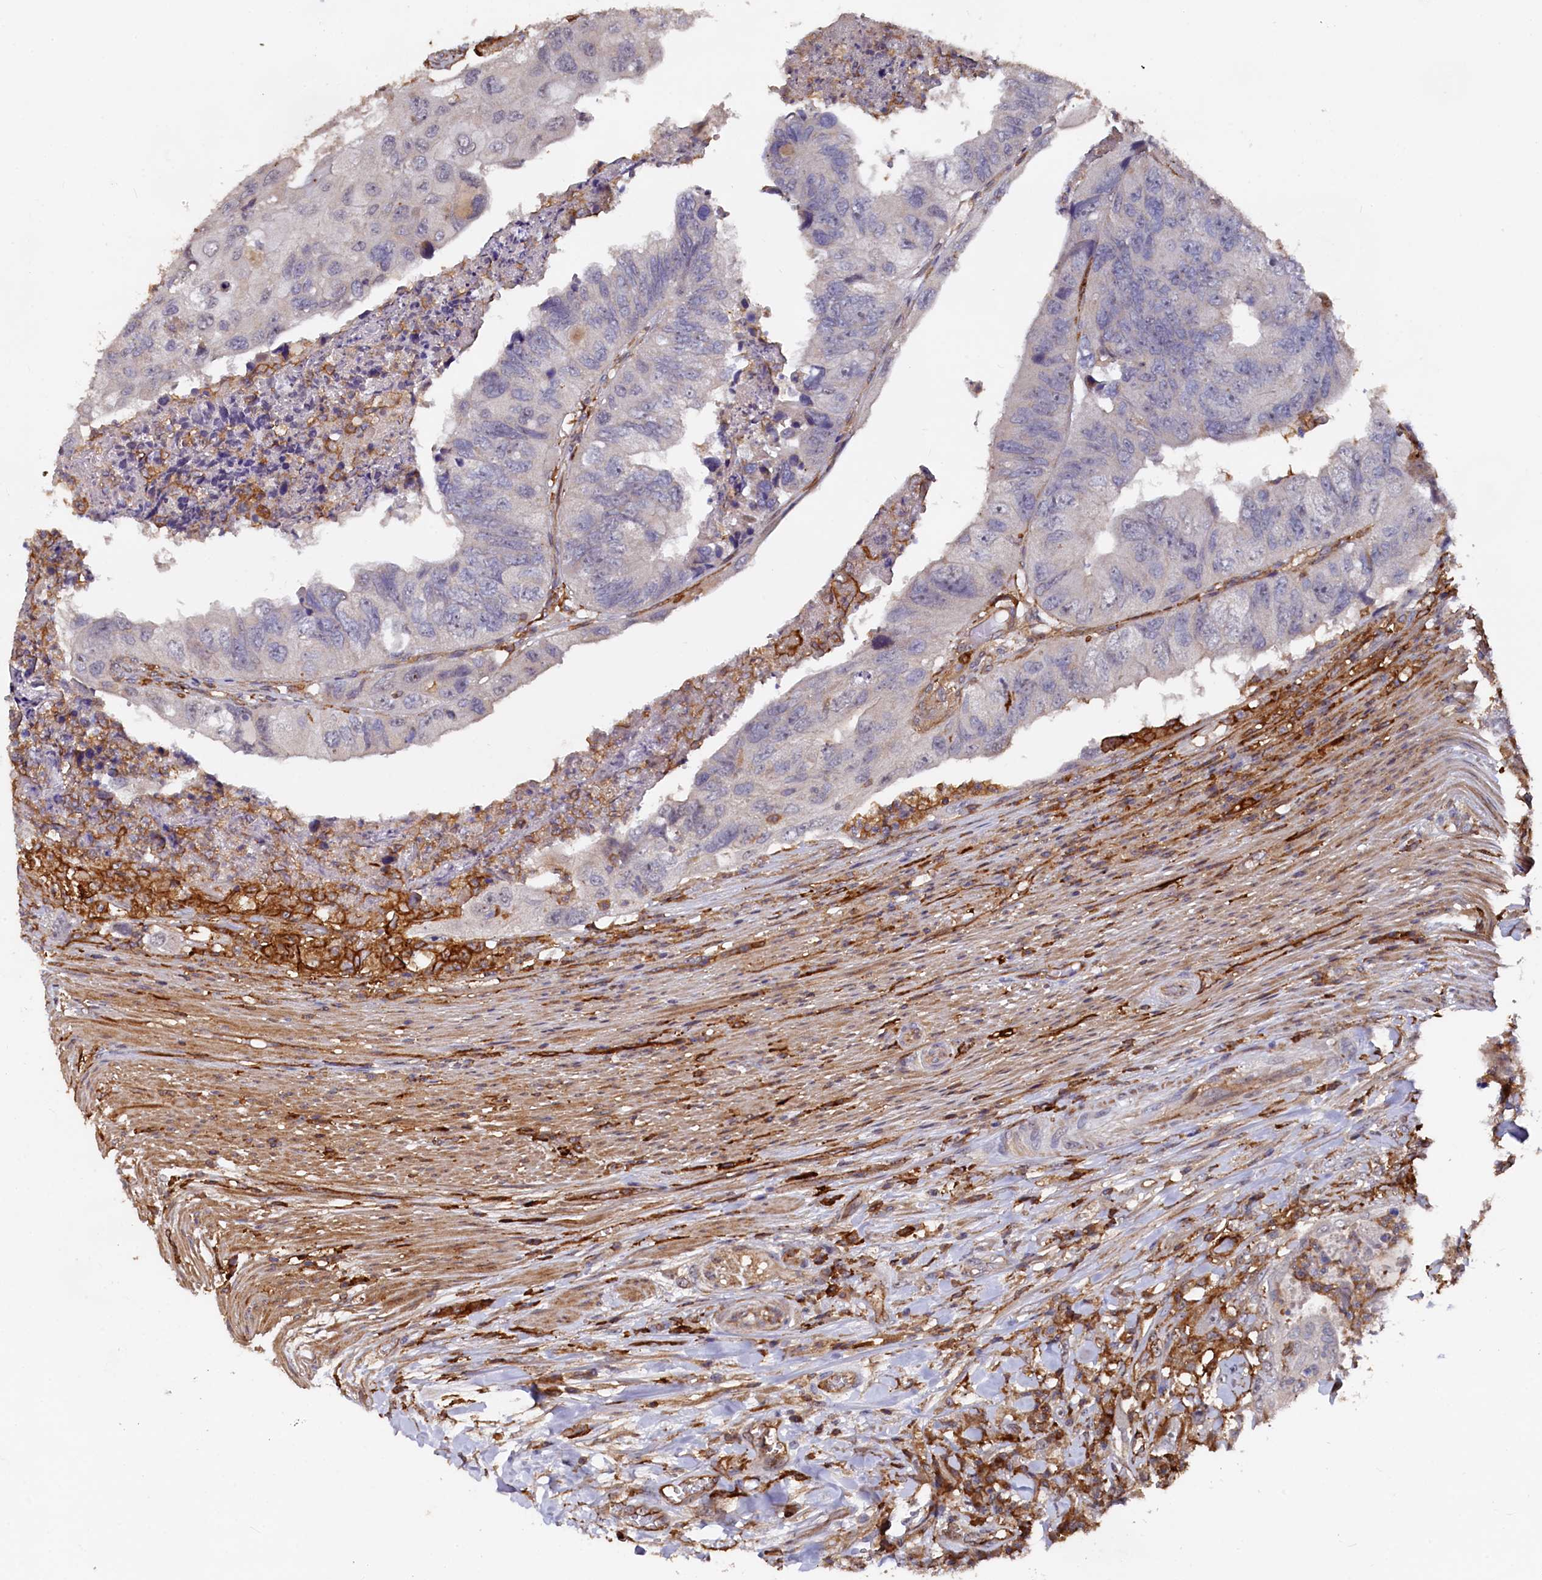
{"staining": {"intensity": "negative", "quantity": "none", "location": "none"}, "tissue": "colorectal cancer", "cell_type": "Tumor cells", "image_type": "cancer", "snomed": [{"axis": "morphology", "description": "Adenocarcinoma, NOS"}, {"axis": "topography", "description": "Rectum"}], "caption": "Tumor cells are negative for brown protein staining in colorectal cancer.", "gene": "PLEKHO2", "patient": {"sex": "male", "age": 63}}